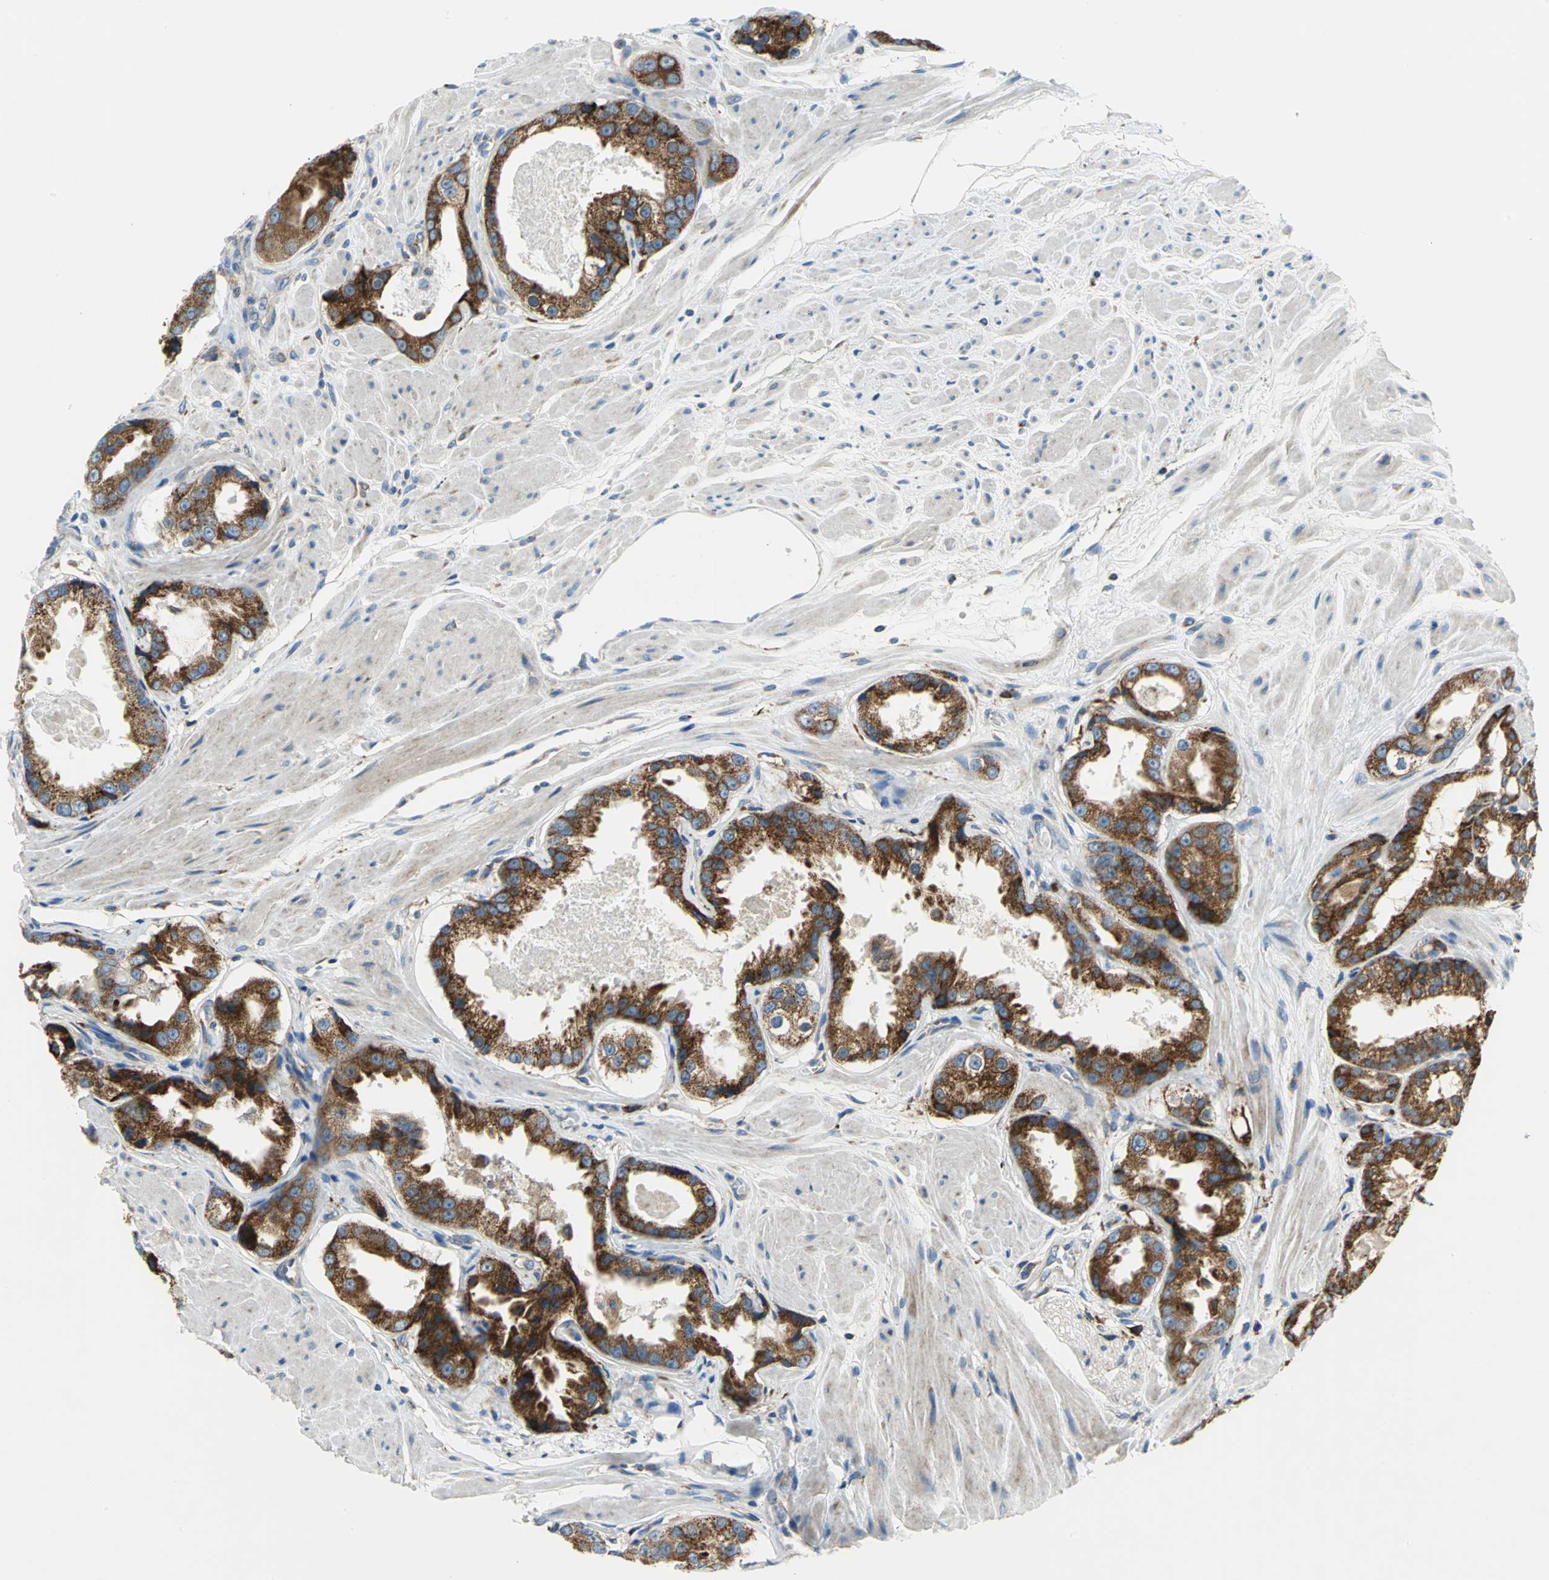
{"staining": {"intensity": "strong", "quantity": ">75%", "location": "cytoplasmic/membranous"}, "tissue": "prostate cancer", "cell_type": "Tumor cells", "image_type": "cancer", "snomed": [{"axis": "morphology", "description": "Adenocarcinoma, Medium grade"}, {"axis": "topography", "description": "Prostate"}], "caption": "A micrograph showing strong cytoplasmic/membranous staining in approximately >75% of tumor cells in adenocarcinoma (medium-grade) (prostate), as visualized by brown immunohistochemical staining.", "gene": "TULP4", "patient": {"sex": "male", "age": 60}}